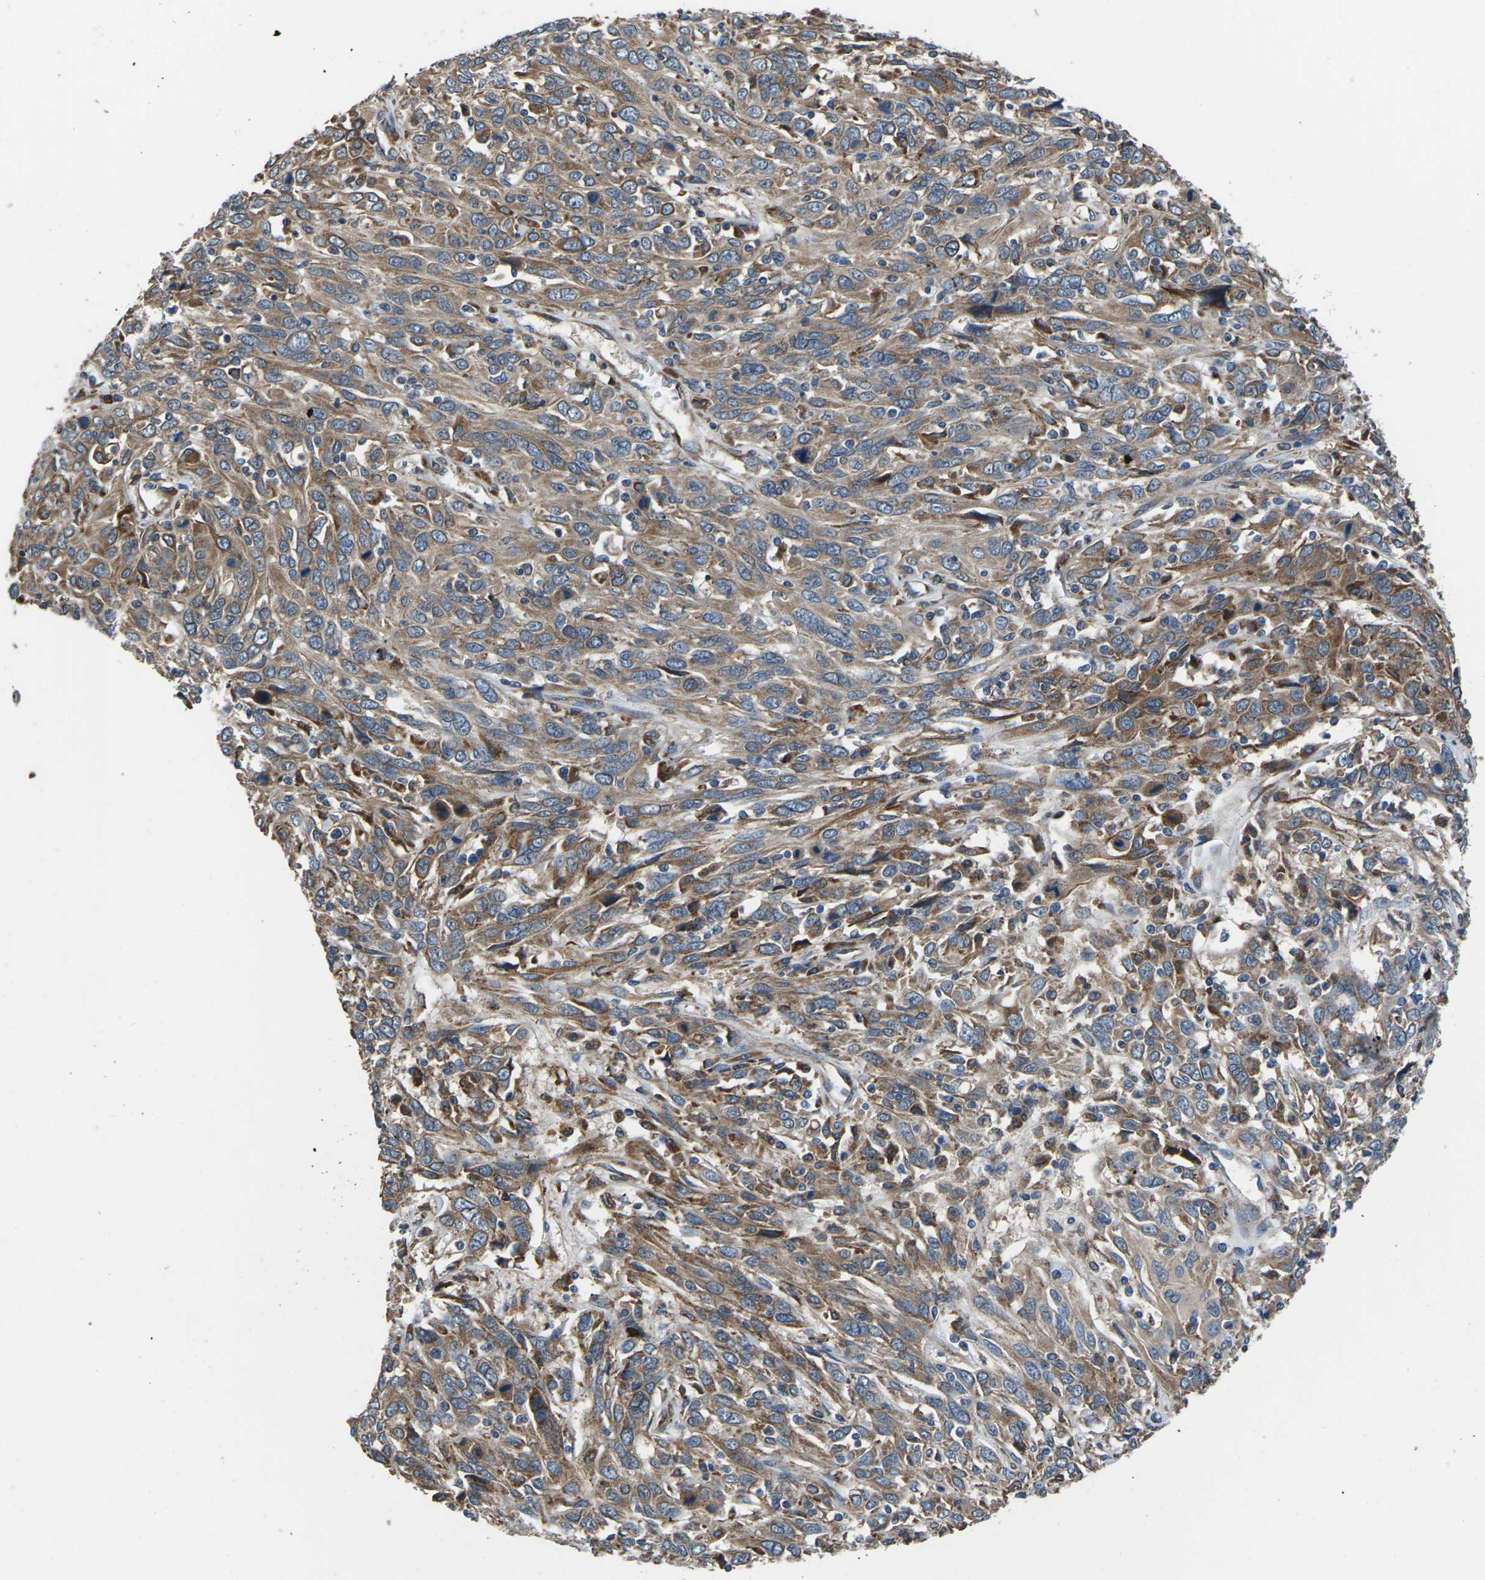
{"staining": {"intensity": "moderate", "quantity": ">75%", "location": "cytoplasmic/membranous"}, "tissue": "cervical cancer", "cell_type": "Tumor cells", "image_type": "cancer", "snomed": [{"axis": "morphology", "description": "Squamous cell carcinoma, NOS"}, {"axis": "topography", "description": "Cervix"}], "caption": "Immunohistochemistry (IHC) histopathology image of neoplastic tissue: human cervical squamous cell carcinoma stained using immunohistochemistry (IHC) demonstrates medium levels of moderate protein expression localized specifically in the cytoplasmic/membranous of tumor cells, appearing as a cytoplasmic/membranous brown color.", "gene": "GABRP", "patient": {"sex": "female", "age": 46}}